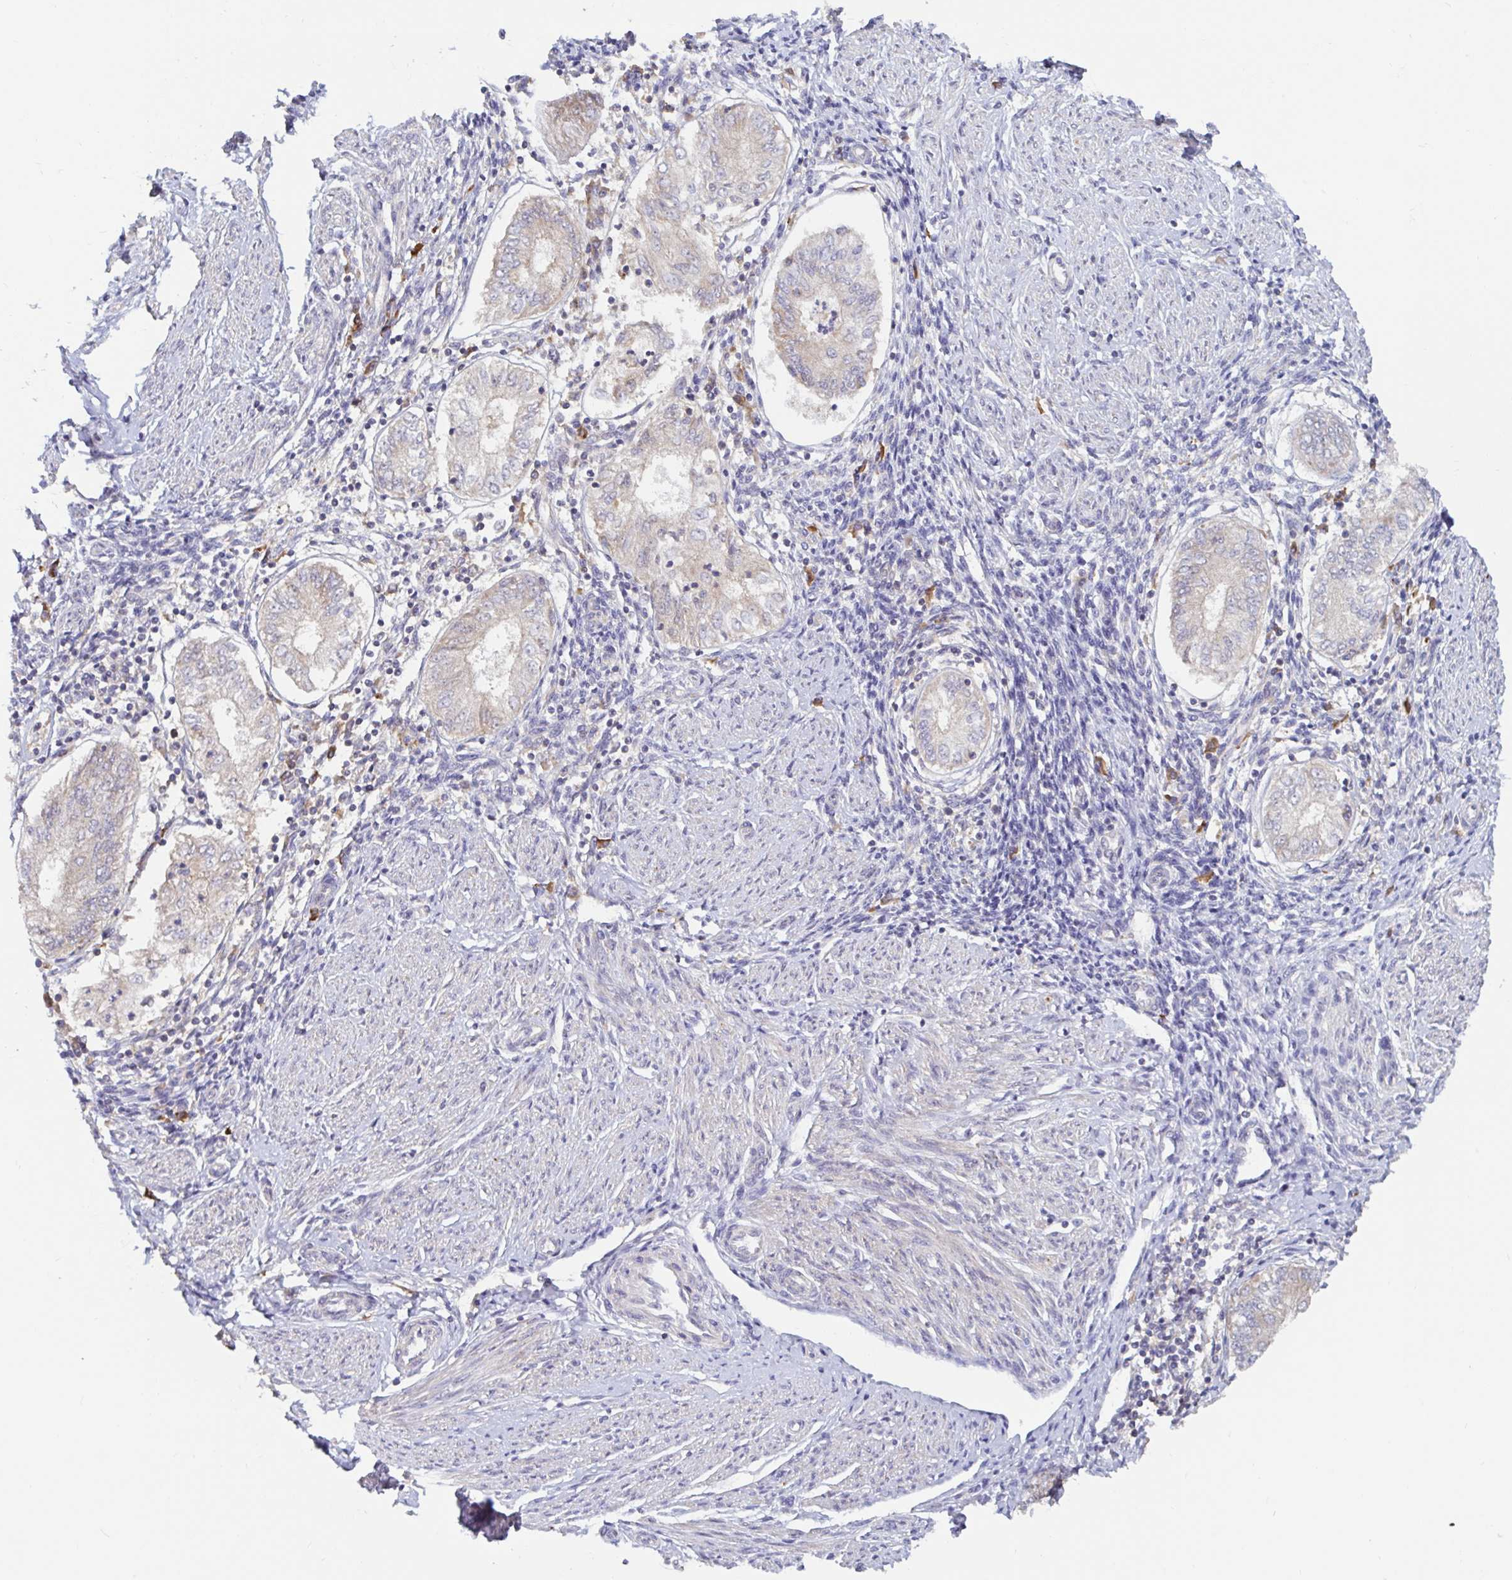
{"staining": {"intensity": "negative", "quantity": "none", "location": "none"}, "tissue": "endometrial cancer", "cell_type": "Tumor cells", "image_type": "cancer", "snomed": [{"axis": "morphology", "description": "Adenocarcinoma, NOS"}, {"axis": "topography", "description": "Endometrium"}], "caption": "Endometrial cancer was stained to show a protein in brown. There is no significant staining in tumor cells.", "gene": "LARP1", "patient": {"sex": "female", "age": 68}}